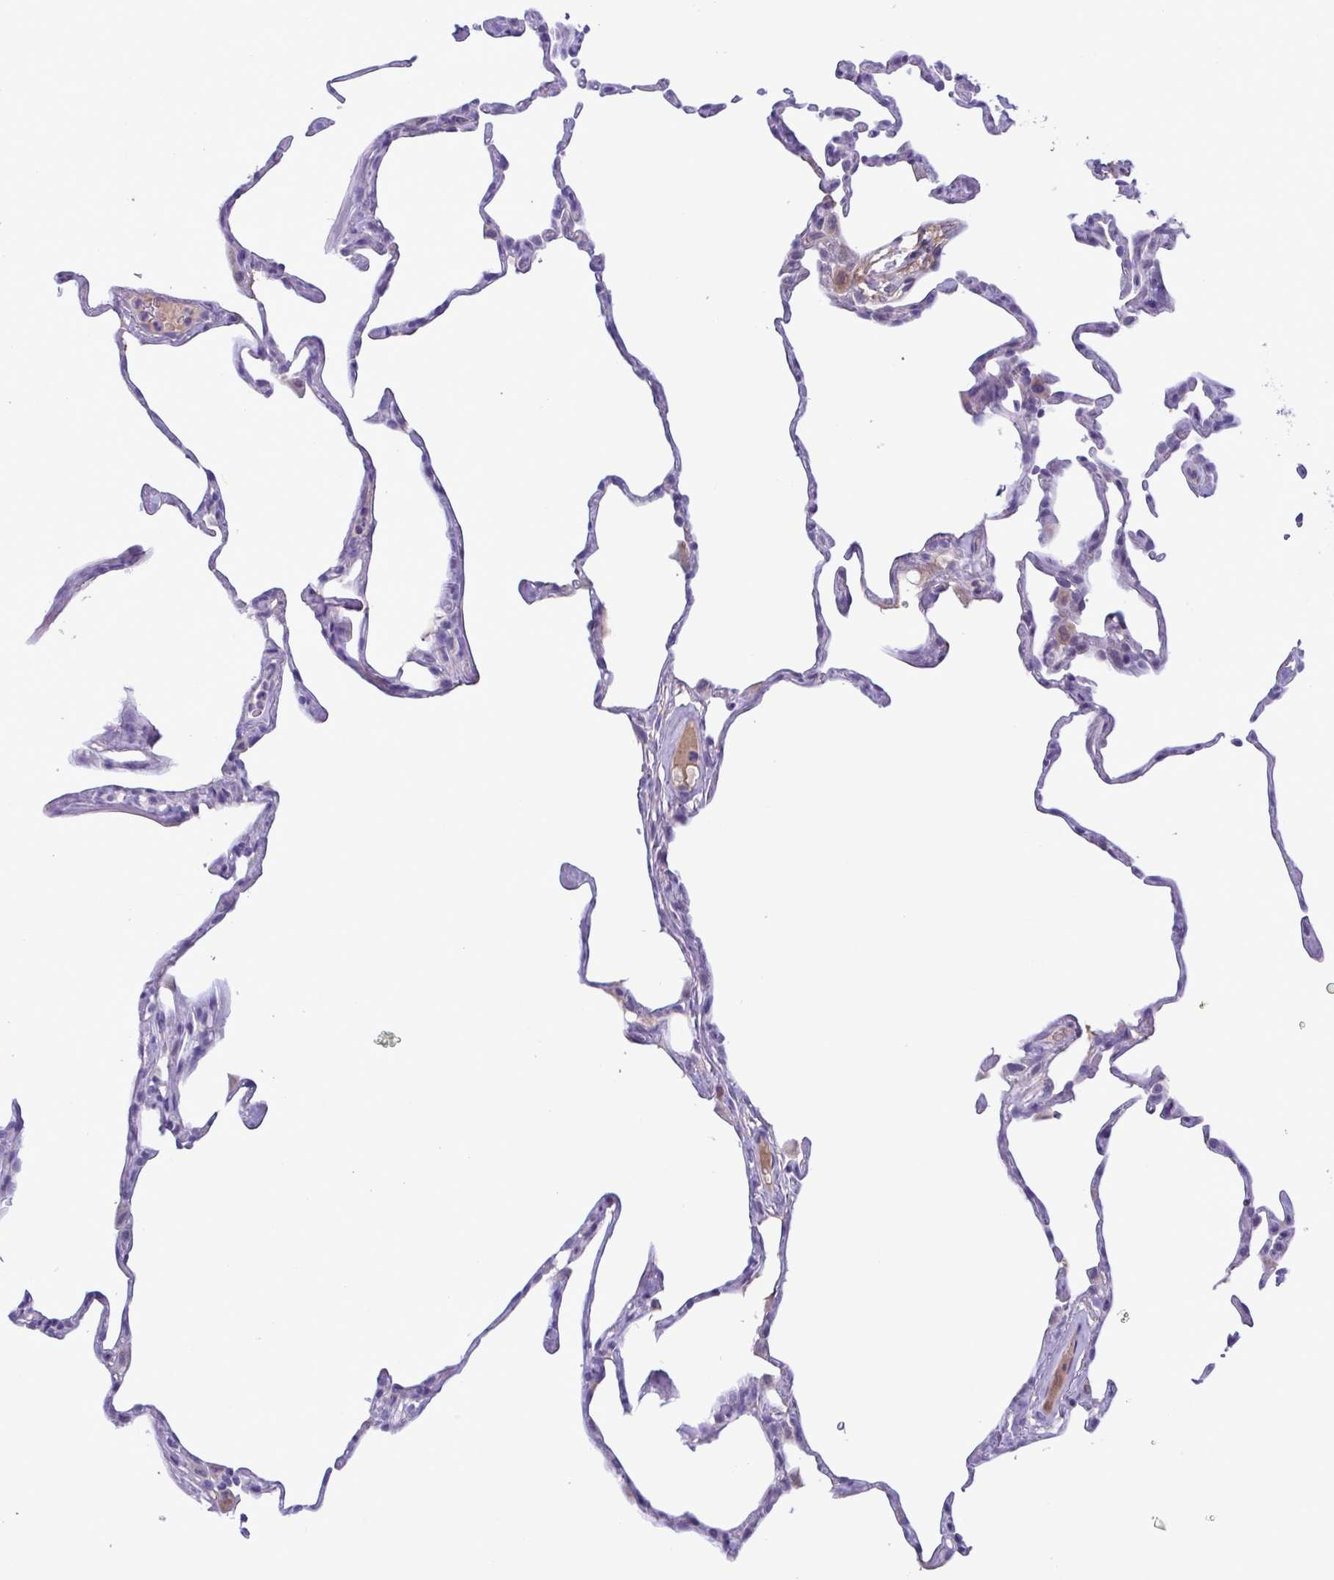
{"staining": {"intensity": "negative", "quantity": "none", "location": "none"}, "tissue": "lung", "cell_type": "Alveolar cells", "image_type": "normal", "snomed": [{"axis": "morphology", "description": "Normal tissue, NOS"}, {"axis": "topography", "description": "Lung"}], "caption": "The image shows no significant positivity in alveolar cells of lung.", "gene": "F13B", "patient": {"sex": "male", "age": 65}}